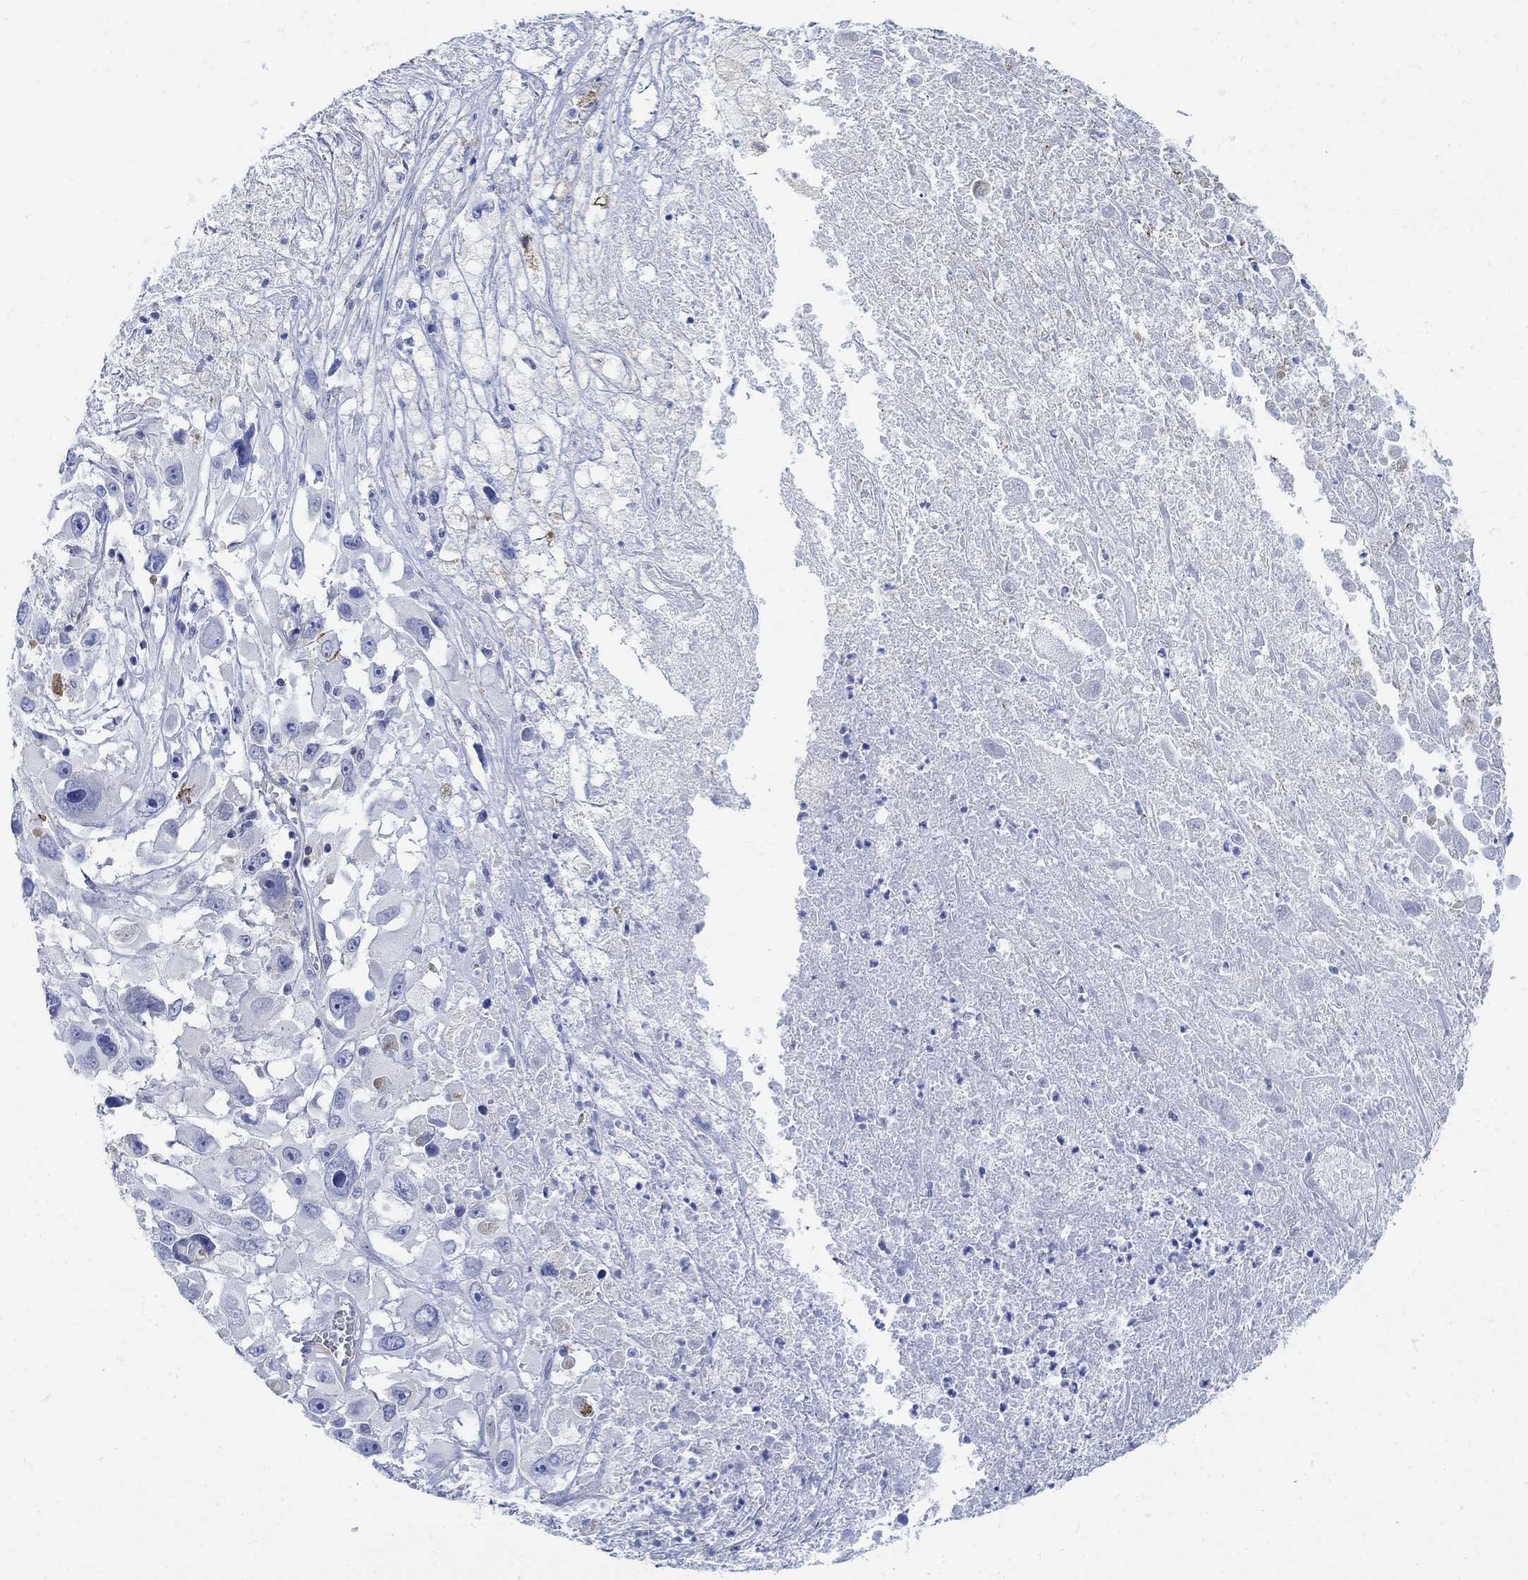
{"staining": {"intensity": "negative", "quantity": "none", "location": "none"}, "tissue": "melanoma", "cell_type": "Tumor cells", "image_type": "cancer", "snomed": [{"axis": "morphology", "description": "Malignant melanoma, Metastatic site"}, {"axis": "topography", "description": "Lymph node"}], "caption": "Immunohistochemistry of malignant melanoma (metastatic site) shows no staining in tumor cells.", "gene": "PHF21B", "patient": {"sex": "male", "age": 50}}